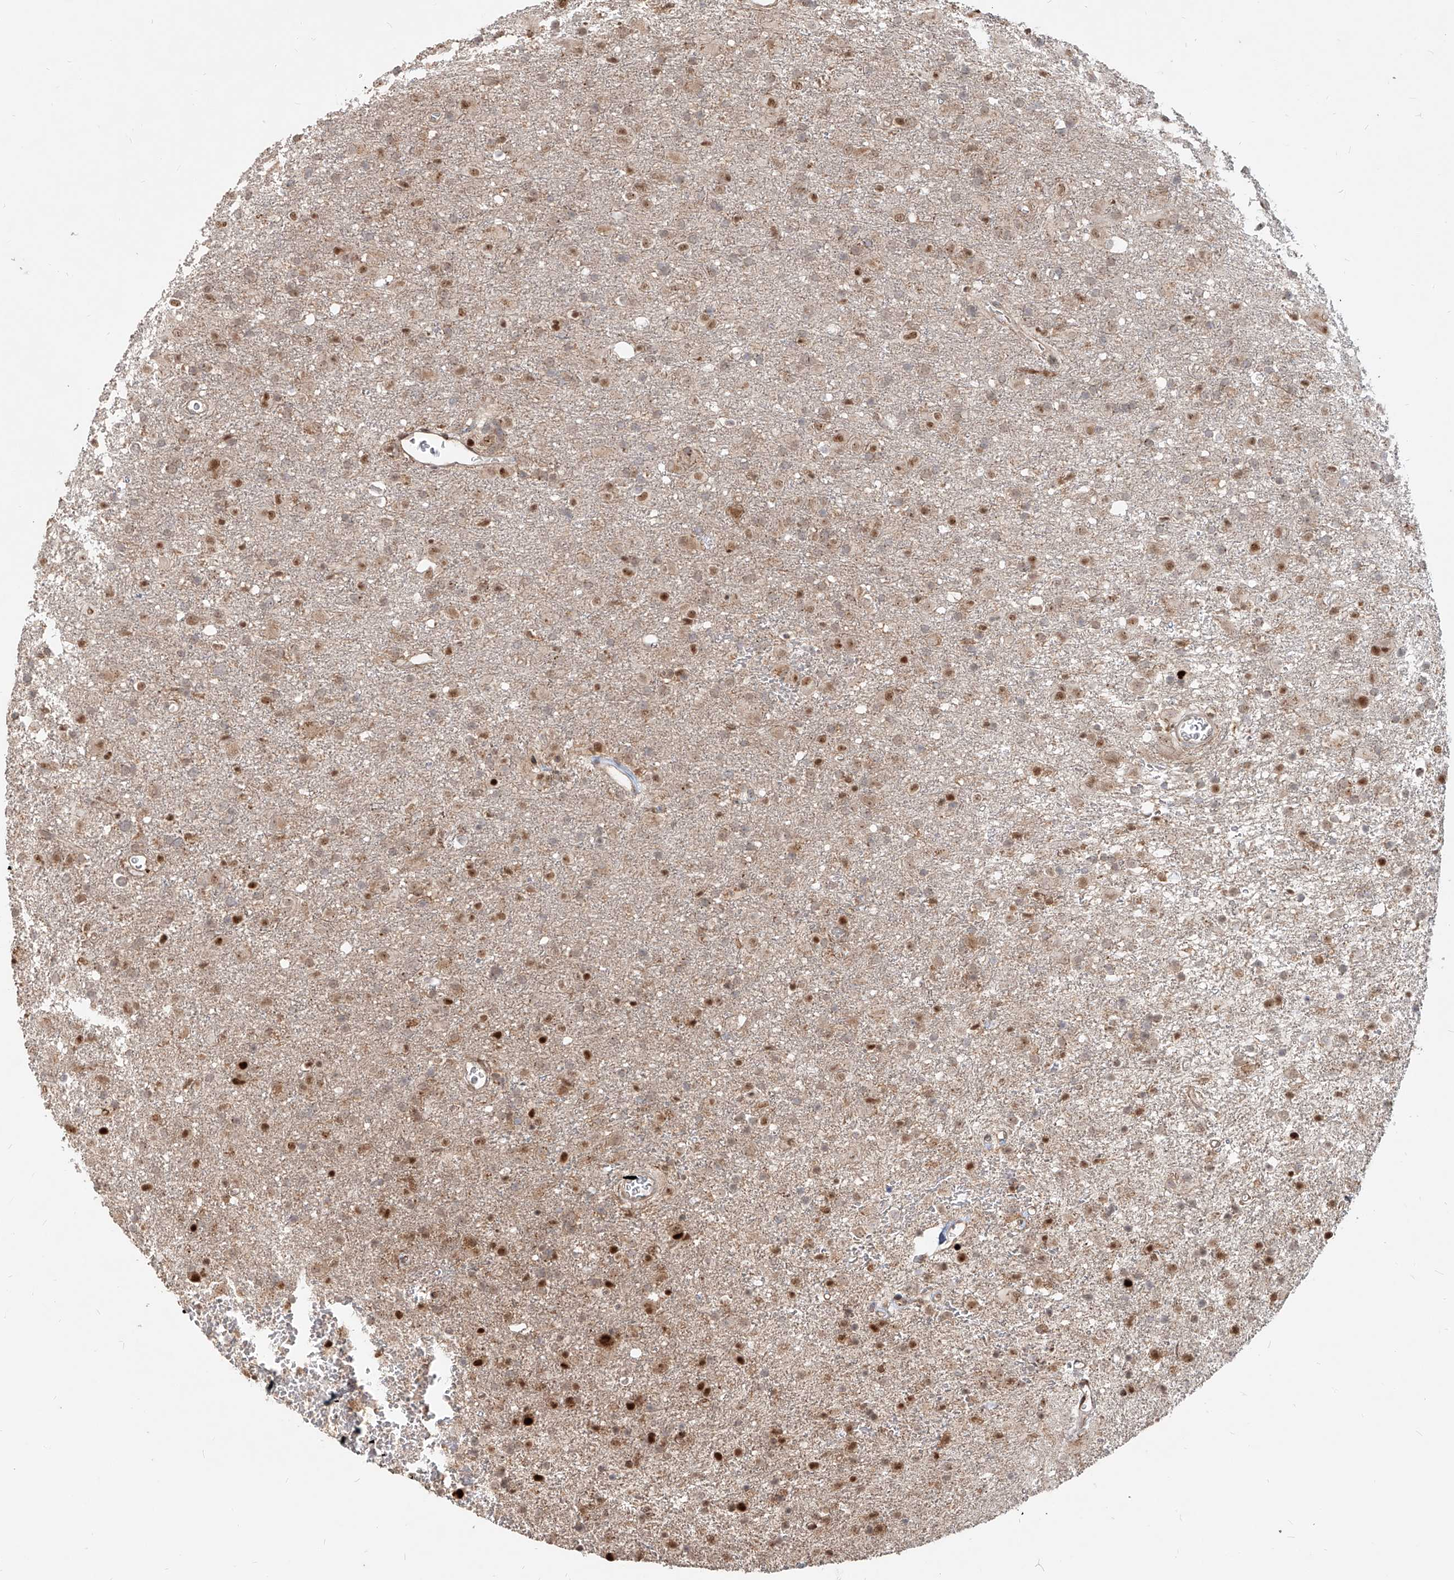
{"staining": {"intensity": "moderate", "quantity": "25%-75%", "location": "nuclear"}, "tissue": "glioma", "cell_type": "Tumor cells", "image_type": "cancer", "snomed": [{"axis": "morphology", "description": "Glioma, malignant, Low grade"}, {"axis": "topography", "description": "Brain"}], "caption": "Immunohistochemical staining of glioma displays medium levels of moderate nuclear protein positivity in approximately 25%-75% of tumor cells.", "gene": "ZNF710", "patient": {"sex": "male", "age": 65}}